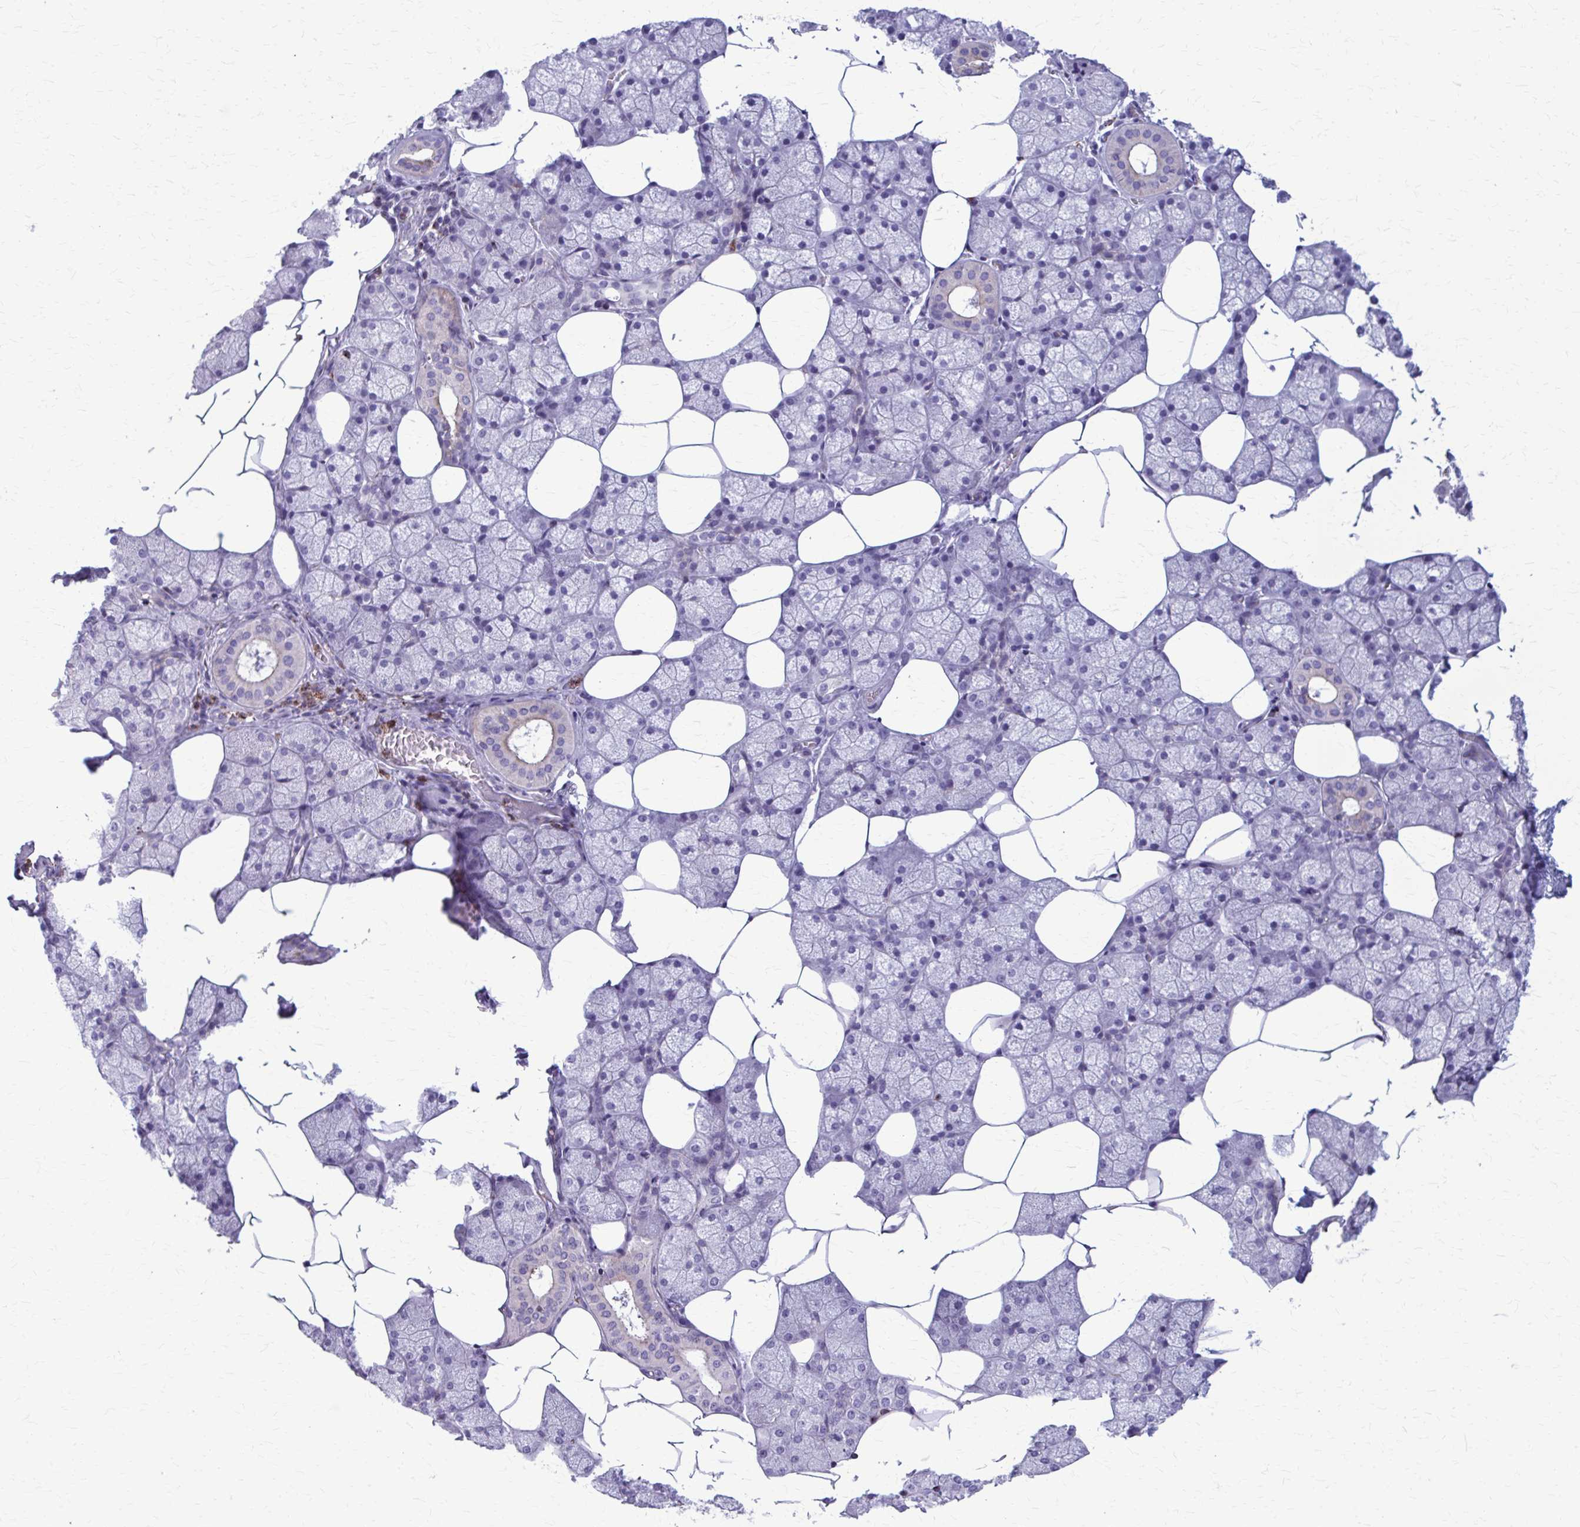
{"staining": {"intensity": "weak", "quantity": "<25%", "location": "cytoplasmic/membranous"}, "tissue": "salivary gland", "cell_type": "Glandular cells", "image_type": "normal", "snomed": [{"axis": "morphology", "description": "Normal tissue, NOS"}, {"axis": "topography", "description": "Salivary gland"}], "caption": "DAB immunohistochemical staining of benign salivary gland demonstrates no significant expression in glandular cells.", "gene": "PEDS1", "patient": {"sex": "female", "age": 43}}